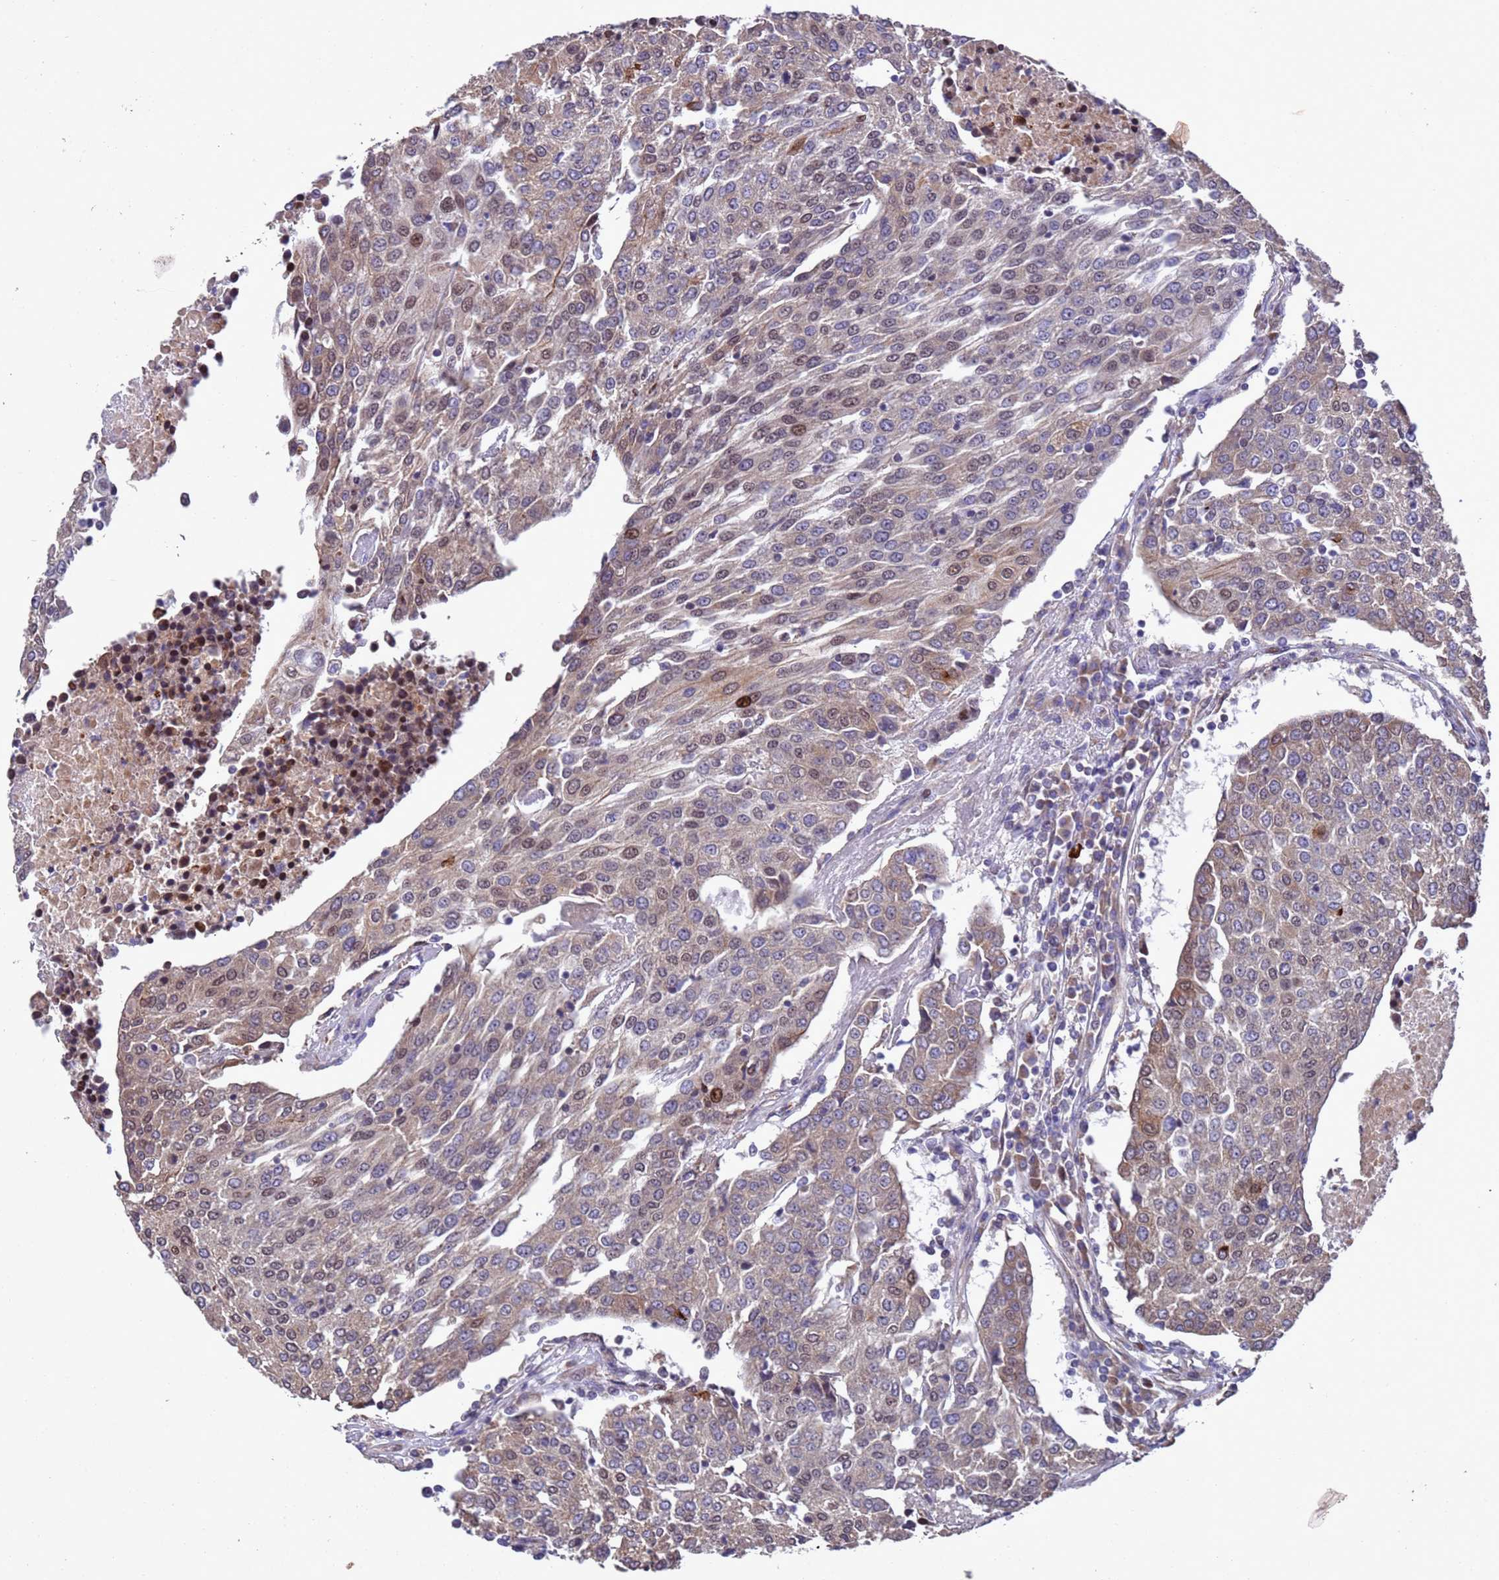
{"staining": {"intensity": "moderate", "quantity": "25%-75%", "location": "cytoplasmic/membranous,nuclear"}, "tissue": "urothelial cancer", "cell_type": "Tumor cells", "image_type": "cancer", "snomed": [{"axis": "morphology", "description": "Urothelial carcinoma, High grade"}, {"axis": "topography", "description": "Urinary bladder"}], "caption": "This photomicrograph shows immunohistochemistry staining of human urothelial carcinoma (high-grade), with medium moderate cytoplasmic/membranous and nuclear staining in approximately 25%-75% of tumor cells.", "gene": "TBK1", "patient": {"sex": "female", "age": 85}}